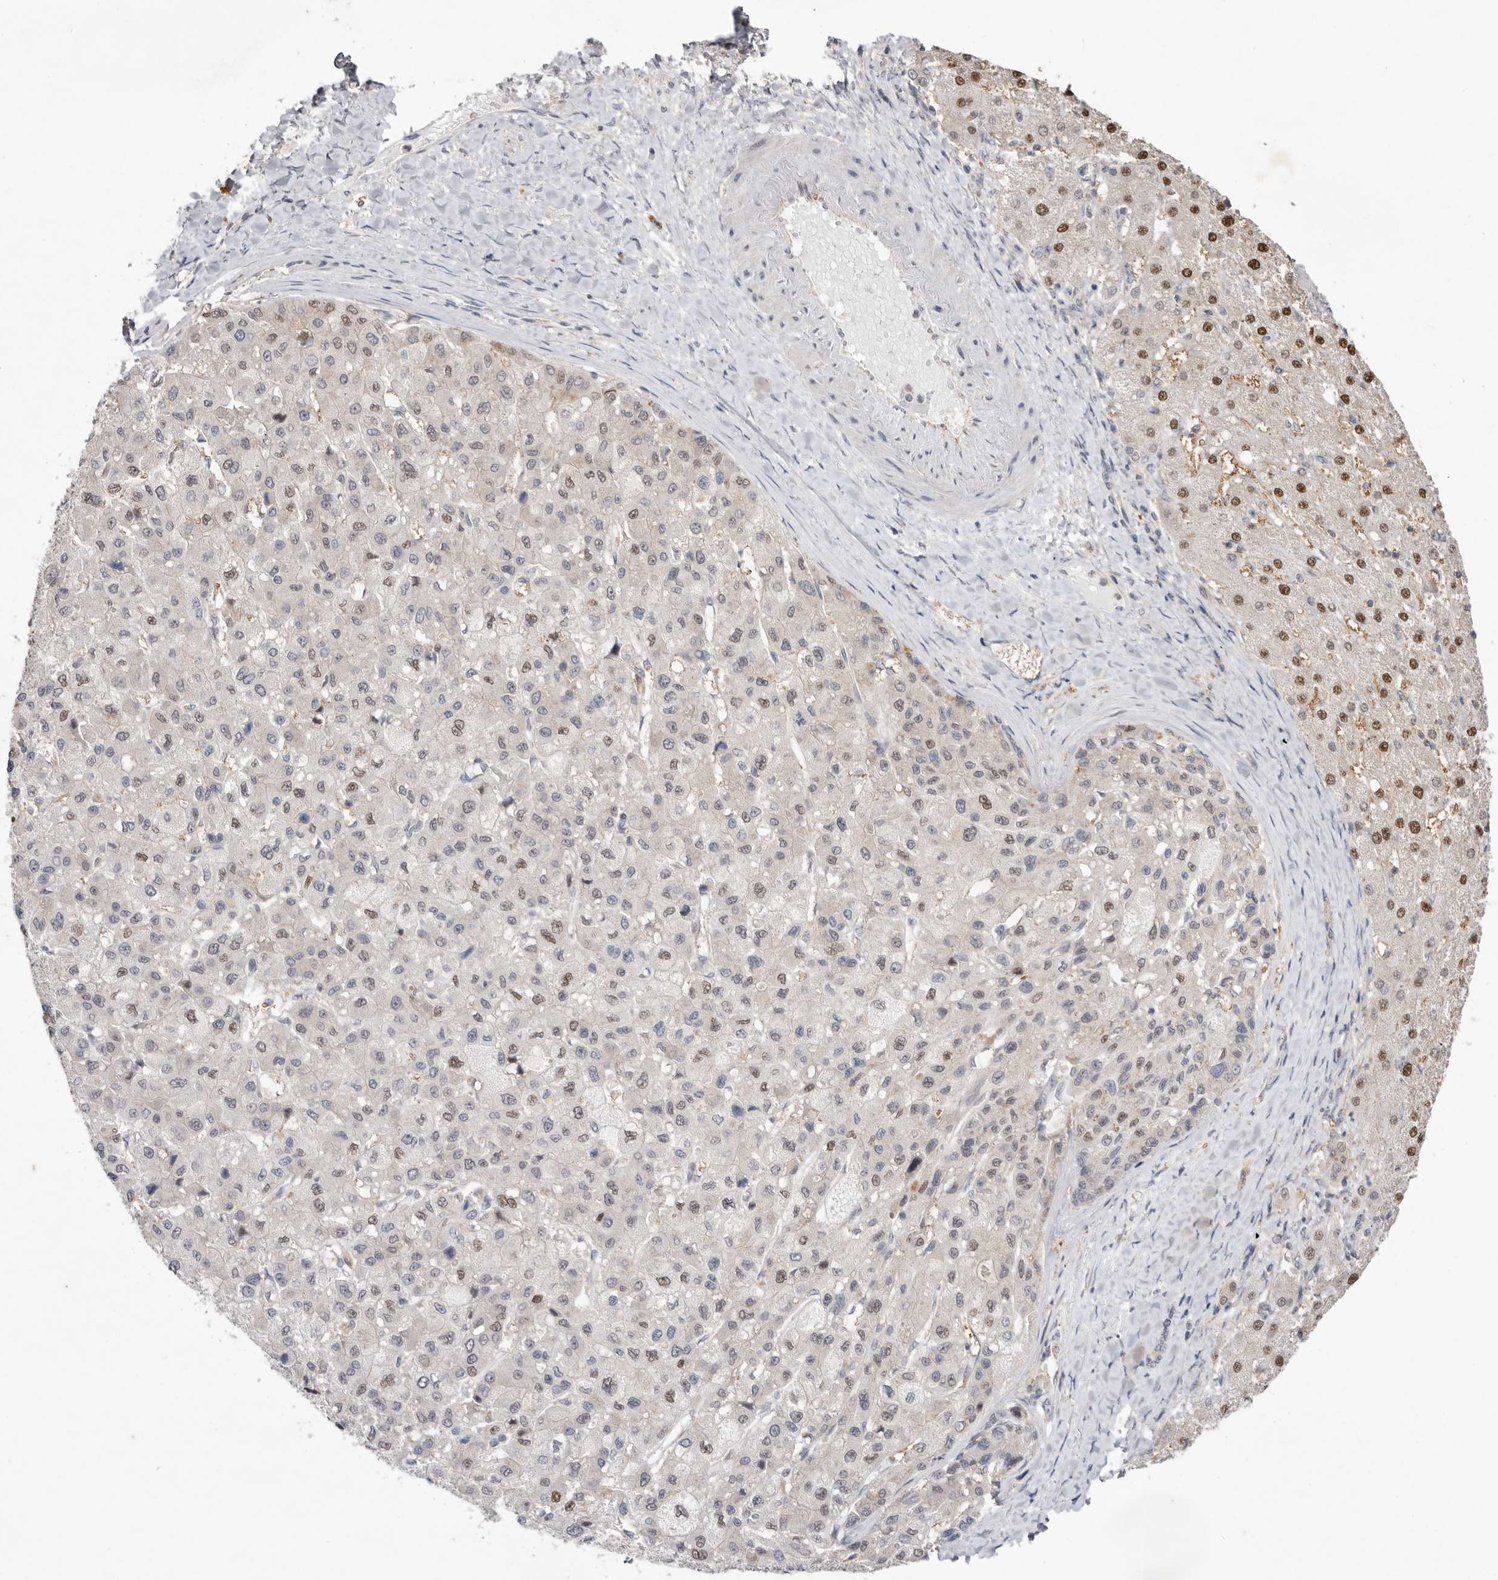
{"staining": {"intensity": "moderate", "quantity": "25%-75%", "location": "nuclear"}, "tissue": "liver cancer", "cell_type": "Tumor cells", "image_type": "cancer", "snomed": [{"axis": "morphology", "description": "Carcinoma, Hepatocellular, NOS"}, {"axis": "topography", "description": "Liver"}], "caption": "About 25%-75% of tumor cells in human liver cancer exhibit moderate nuclear protein expression as visualized by brown immunohistochemical staining.", "gene": "TADA1", "patient": {"sex": "male", "age": 80}}